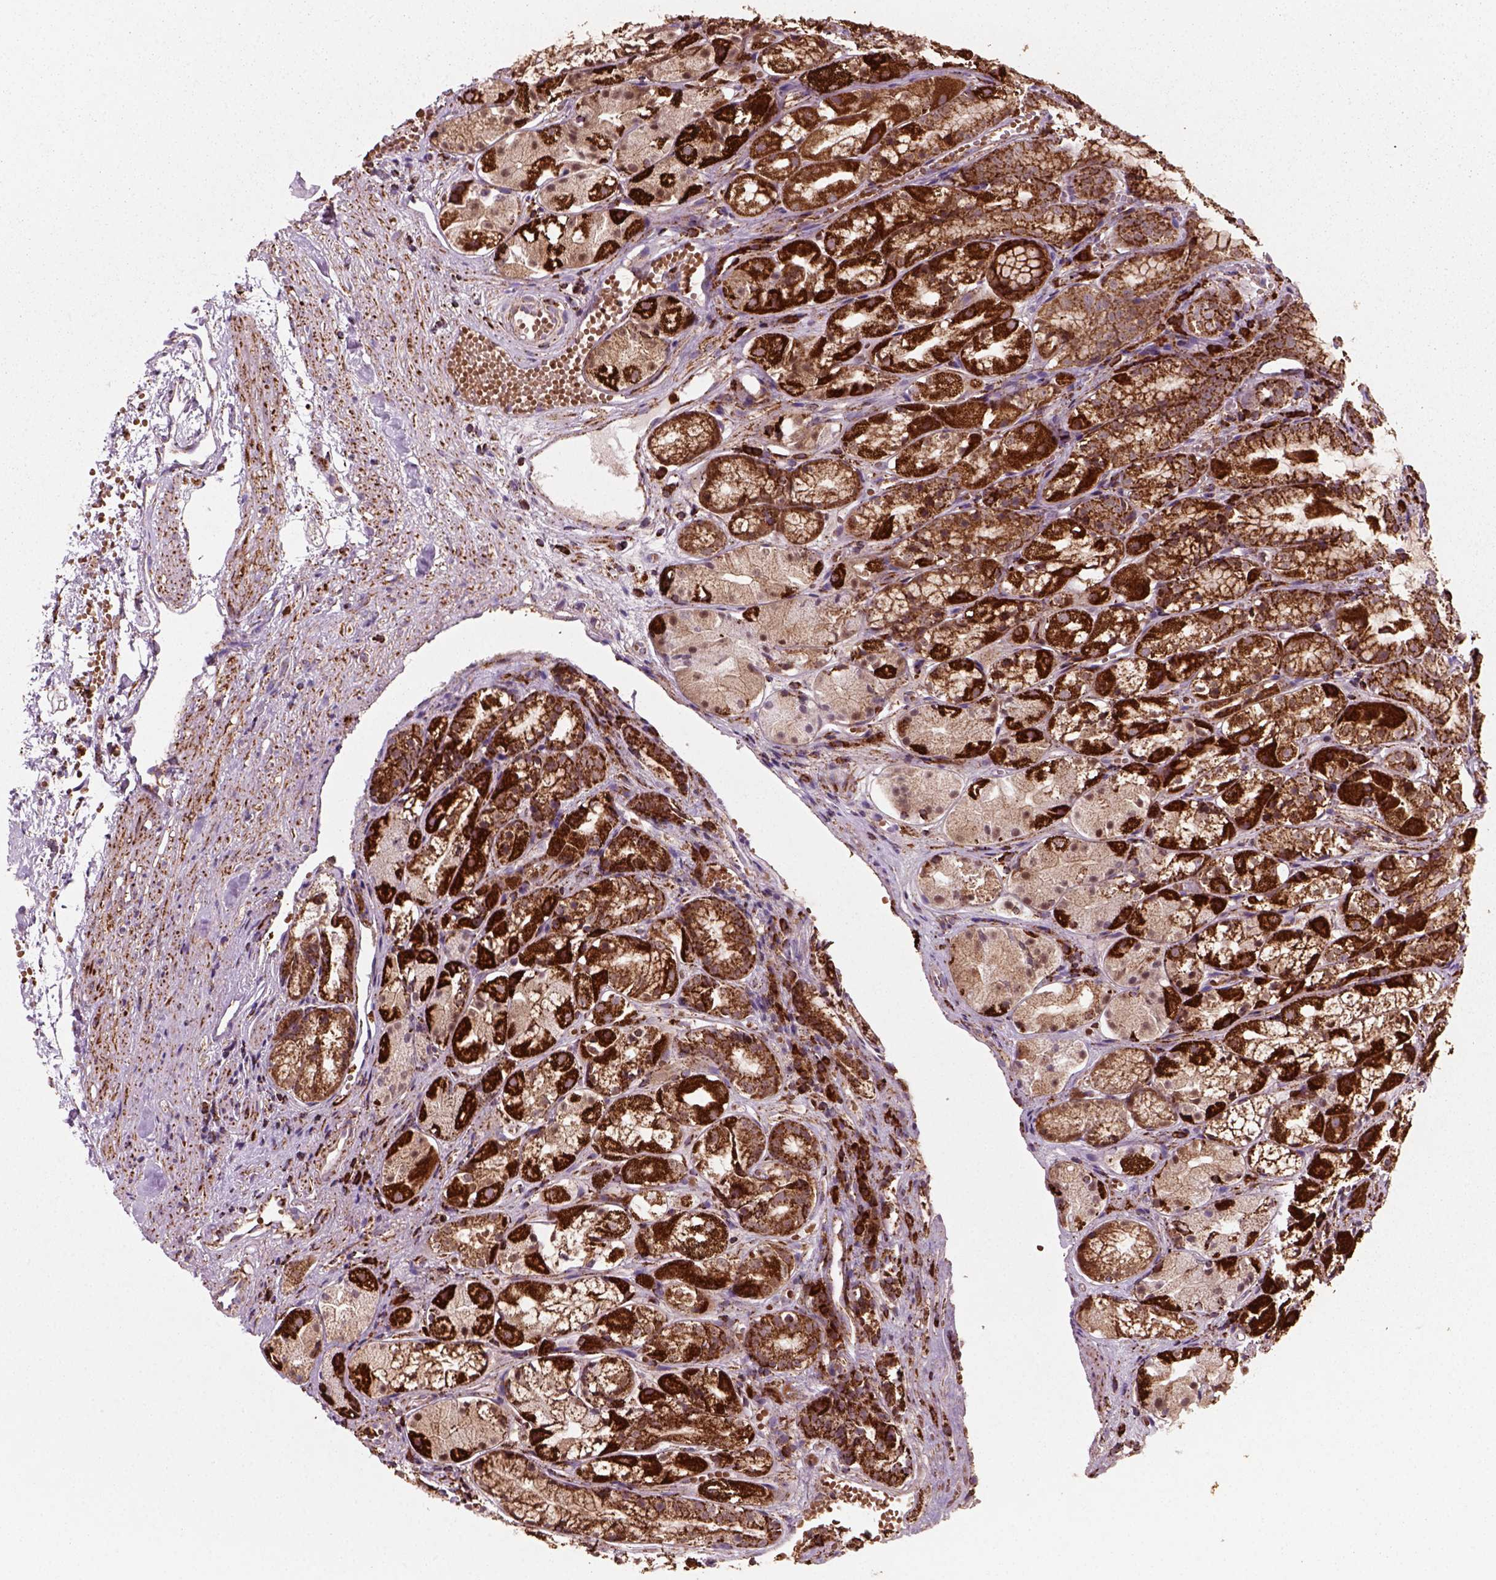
{"staining": {"intensity": "strong", "quantity": "<25%", "location": "cytoplasmic/membranous"}, "tissue": "stomach", "cell_type": "Glandular cells", "image_type": "normal", "snomed": [{"axis": "morphology", "description": "Normal tissue, NOS"}, {"axis": "topography", "description": "Stomach"}], "caption": "About <25% of glandular cells in benign stomach demonstrate strong cytoplasmic/membranous protein positivity as visualized by brown immunohistochemical staining.", "gene": "NUDT16L1", "patient": {"sex": "male", "age": 70}}